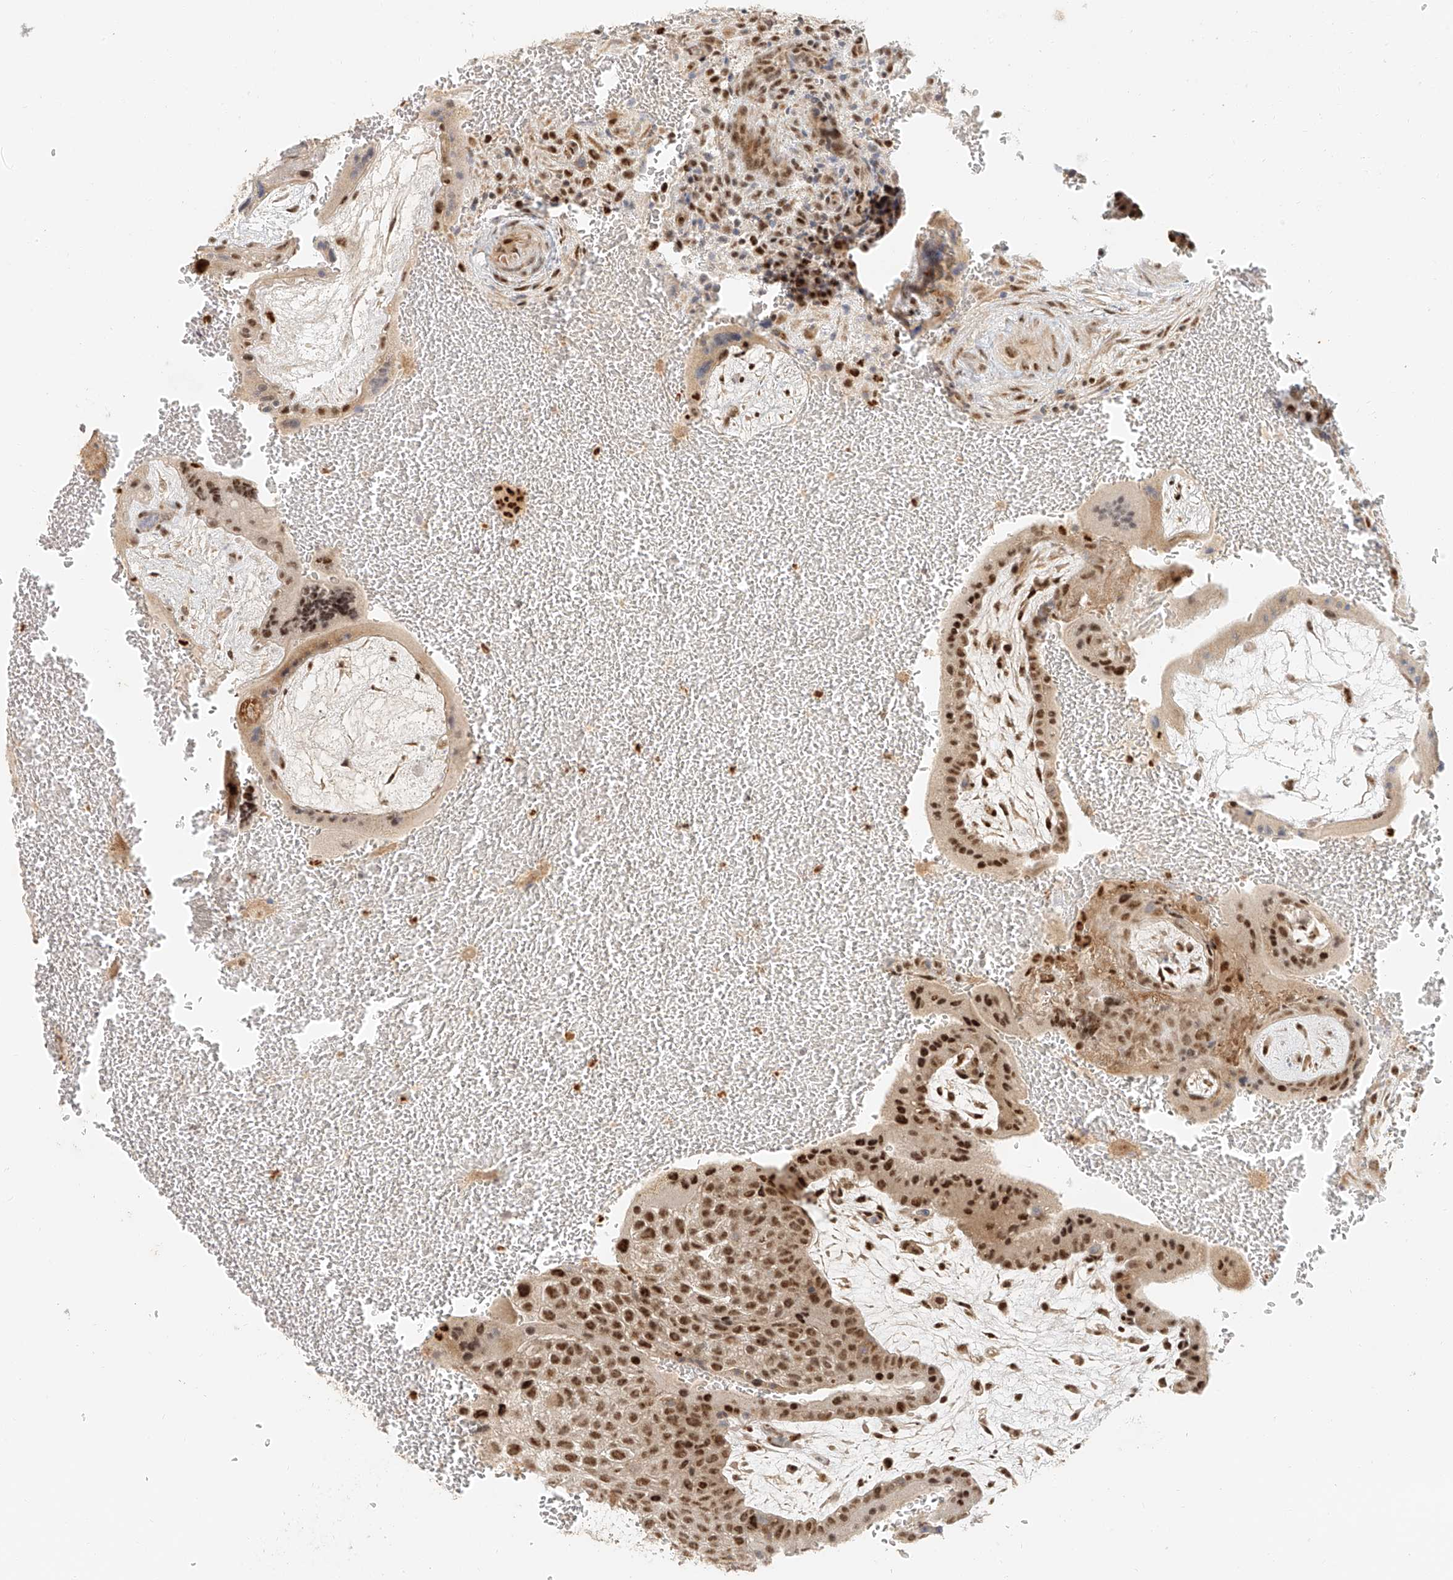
{"staining": {"intensity": "strong", "quantity": ">75%", "location": "nuclear"}, "tissue": "placenta", "cell_type": "Trophoblastic cells", "image_type": "normal", "snomed": [{"axis": "morphology", "description": "Normal tissue, NOS"}, {"axis": "topography", "description": "Placenta"}], "caption": "The image displays staining of unremarkable placenta, revealing strong nuclear protein staining (brown color) within trophoblastic cells.", "gene": "CXorf58", "patient": {"sex": "female", "age": 35}}